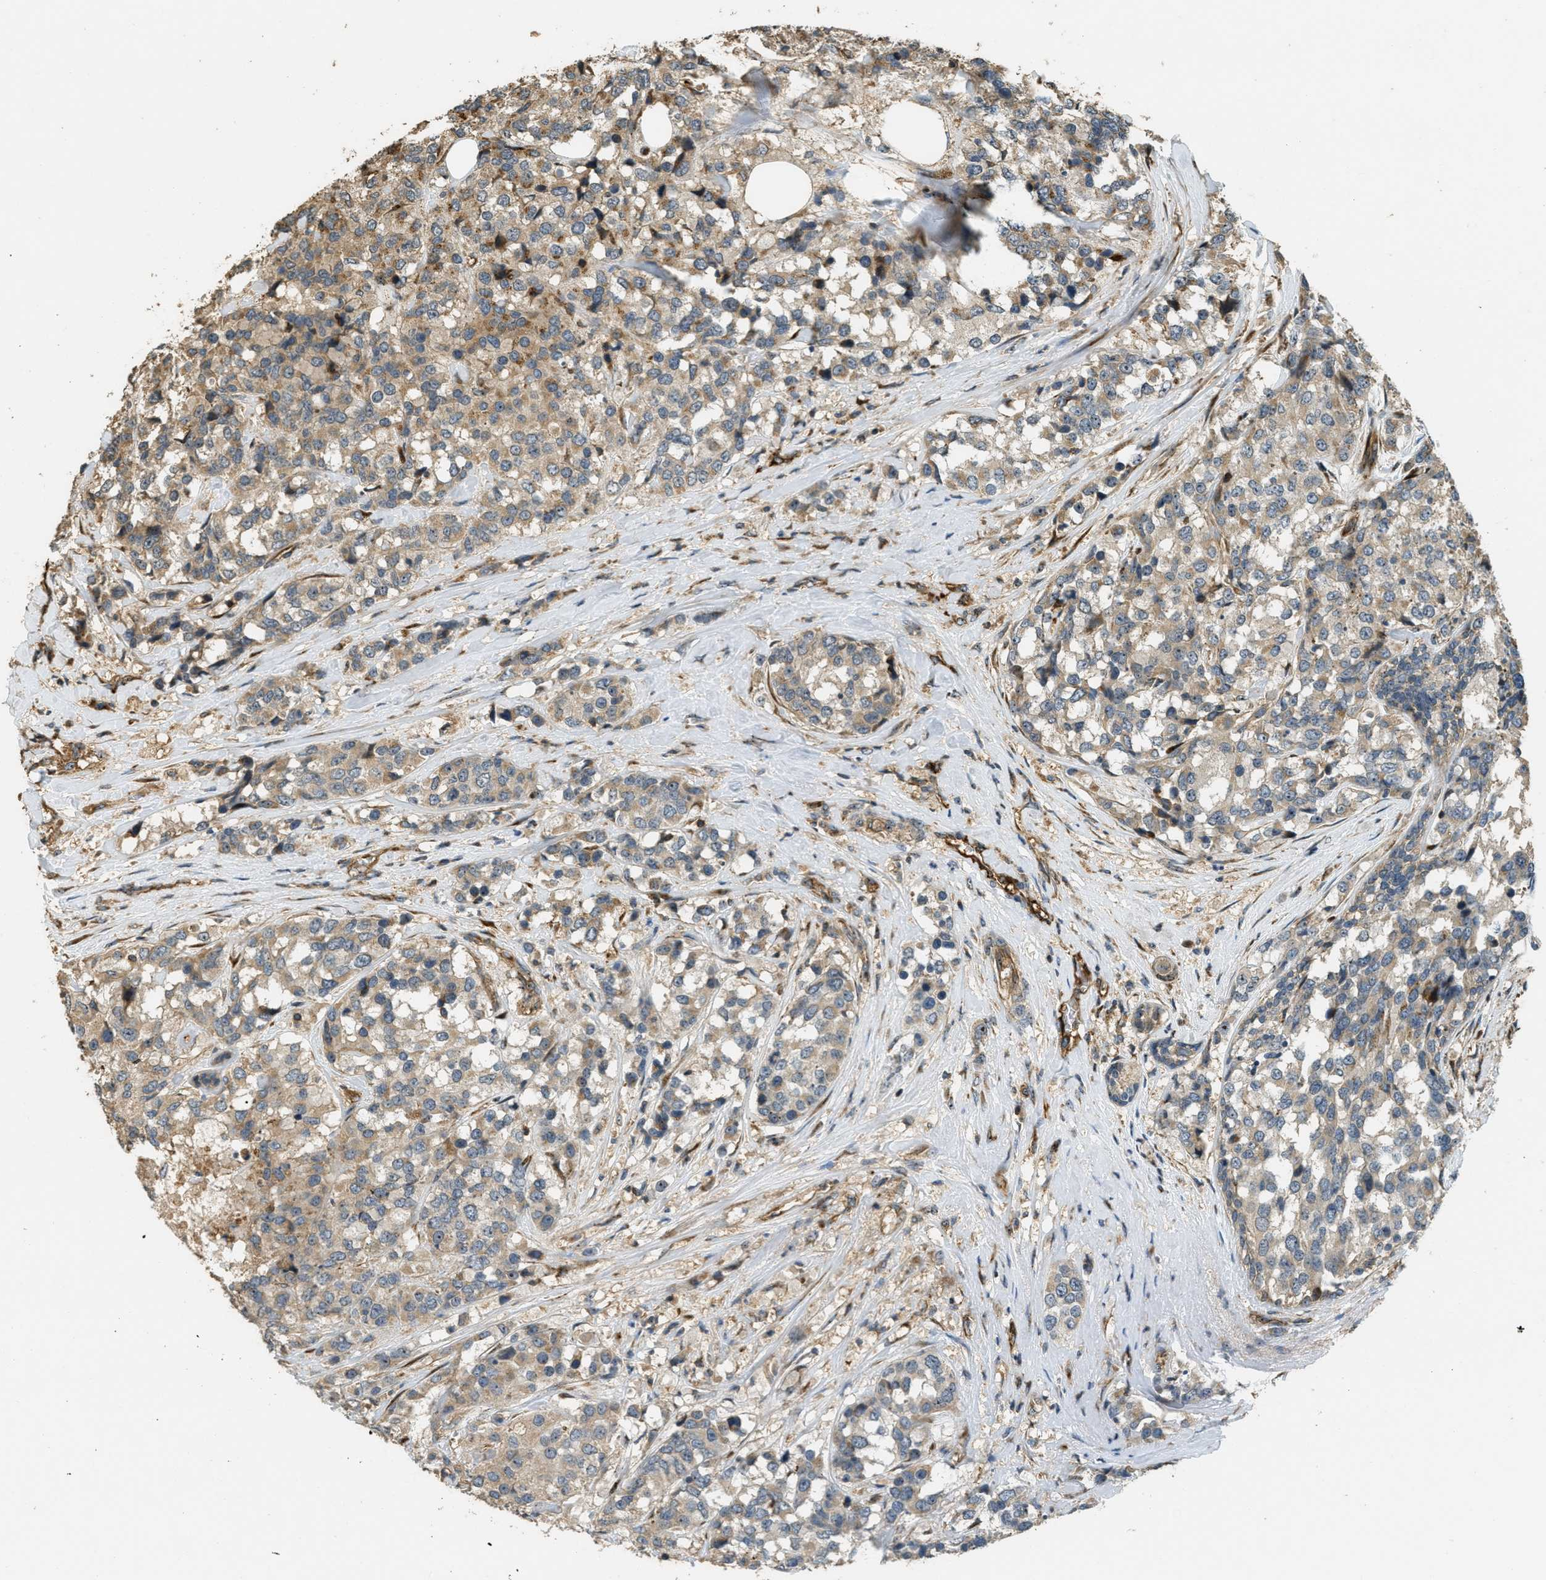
{"staining": {"intensity": "moderate", "quantity": ">75%", "location": "cytoplasmic/membranous,nuclear"}, "tissue": "breast cancer", "cell_type": "Tumor cells", "image_type": "cancer", "snomed": [{"axis": "morphology", "description": "Lobular carcinoma"}, {"axis": "topography", "description": "Breast"}], "caption": "Brown immunohistochemical staining in human lobular carcinoma (breast) displays moderate cytoplasmic/membranous and nuclear staining in about >75% of tumor cells. (brown staining indicates protein expression, while blue staining denotes nuclei).", "gene": "LRP12", "patient": {"sex": "female", "age": 59}}